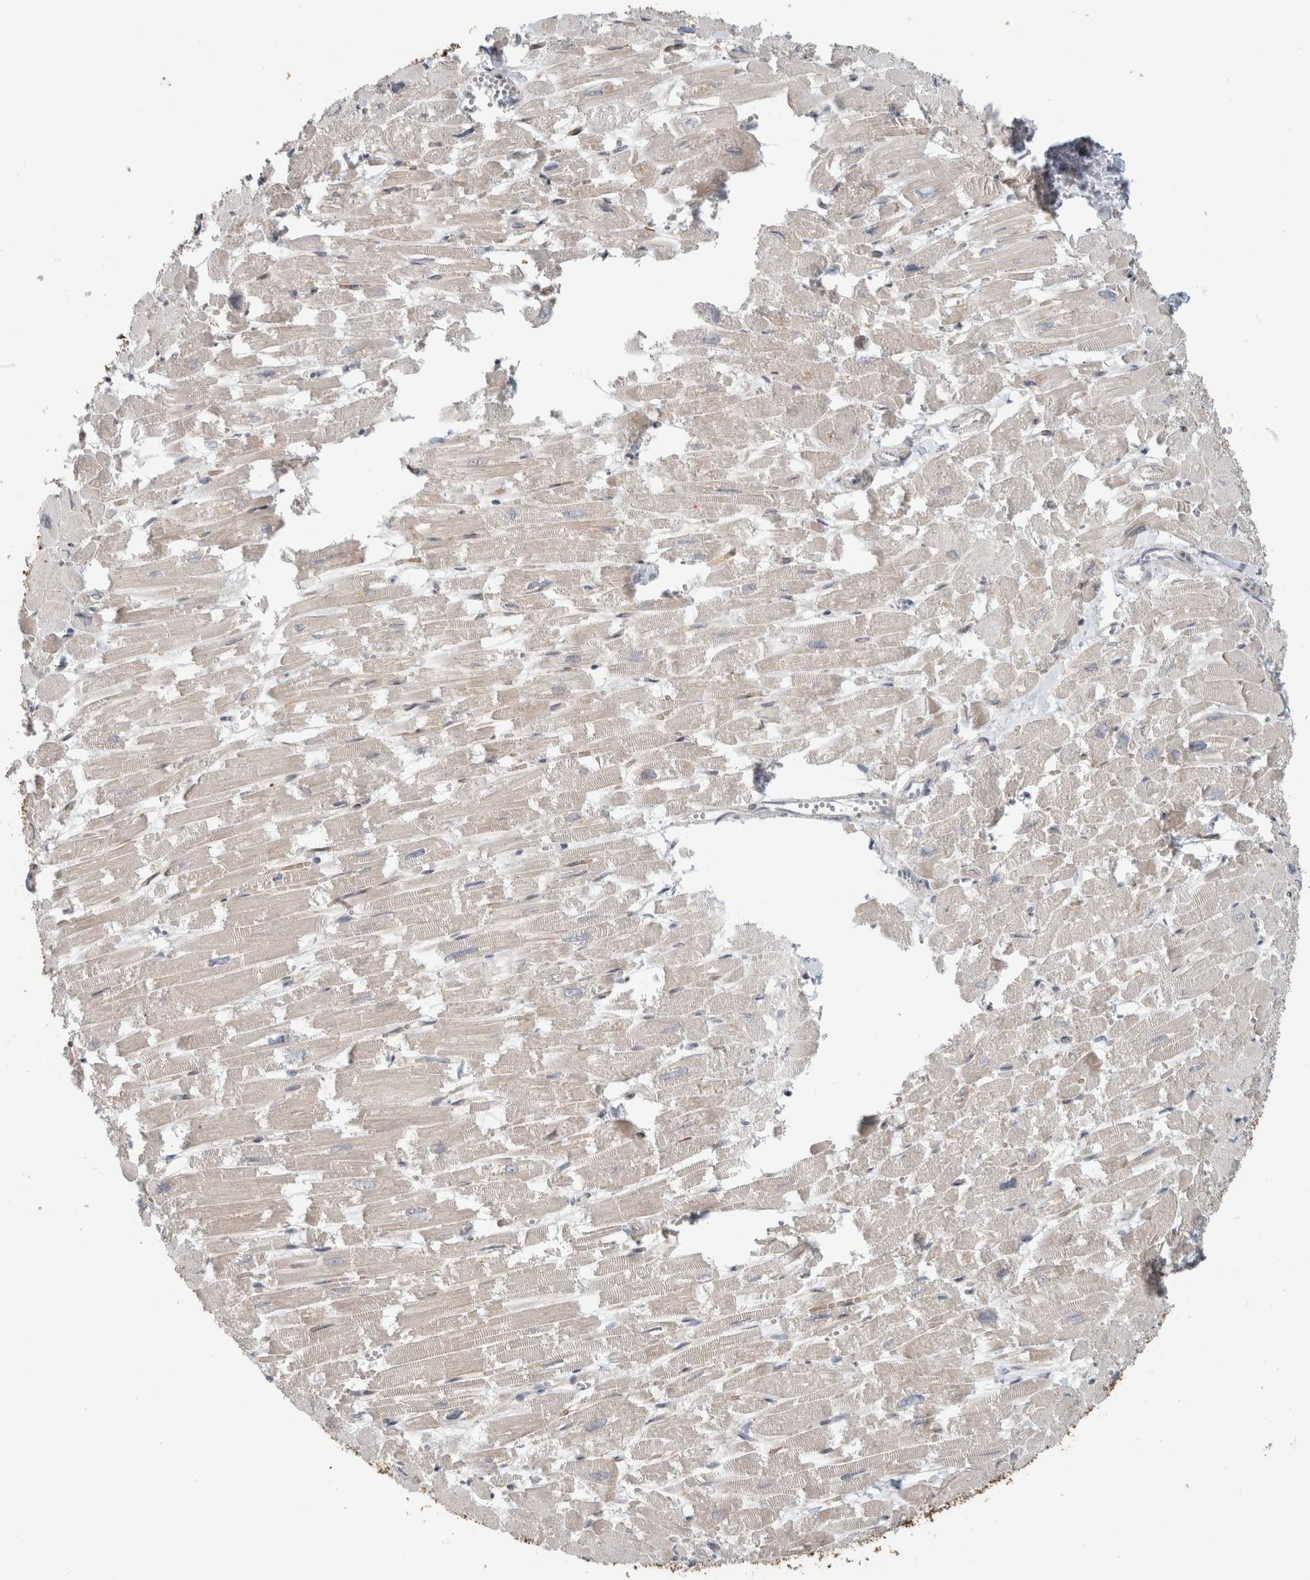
{"staining": {"intensity": "moderate", "quantity": "25%-75%", "location": "cytoplasmic/membranous"}, "tissue": "heart muscle", "cell_type": "Cardiomyocytes", "image_type": "normal", "snomed": [{"axis": "morphology", "description": "Normal tissue, NOS"}, {"axis": "topography", "description": "Heart"}], "caption": "Moderate cytoplasmic/membranous positivity for a protein is seen in approximately 25%-75% of cardiomyocytes of unremarkable heart muscle using immunohistochemistry (IHC).", "gene": "KPNA5", "patient": {"sex": "male", "age": 54}}